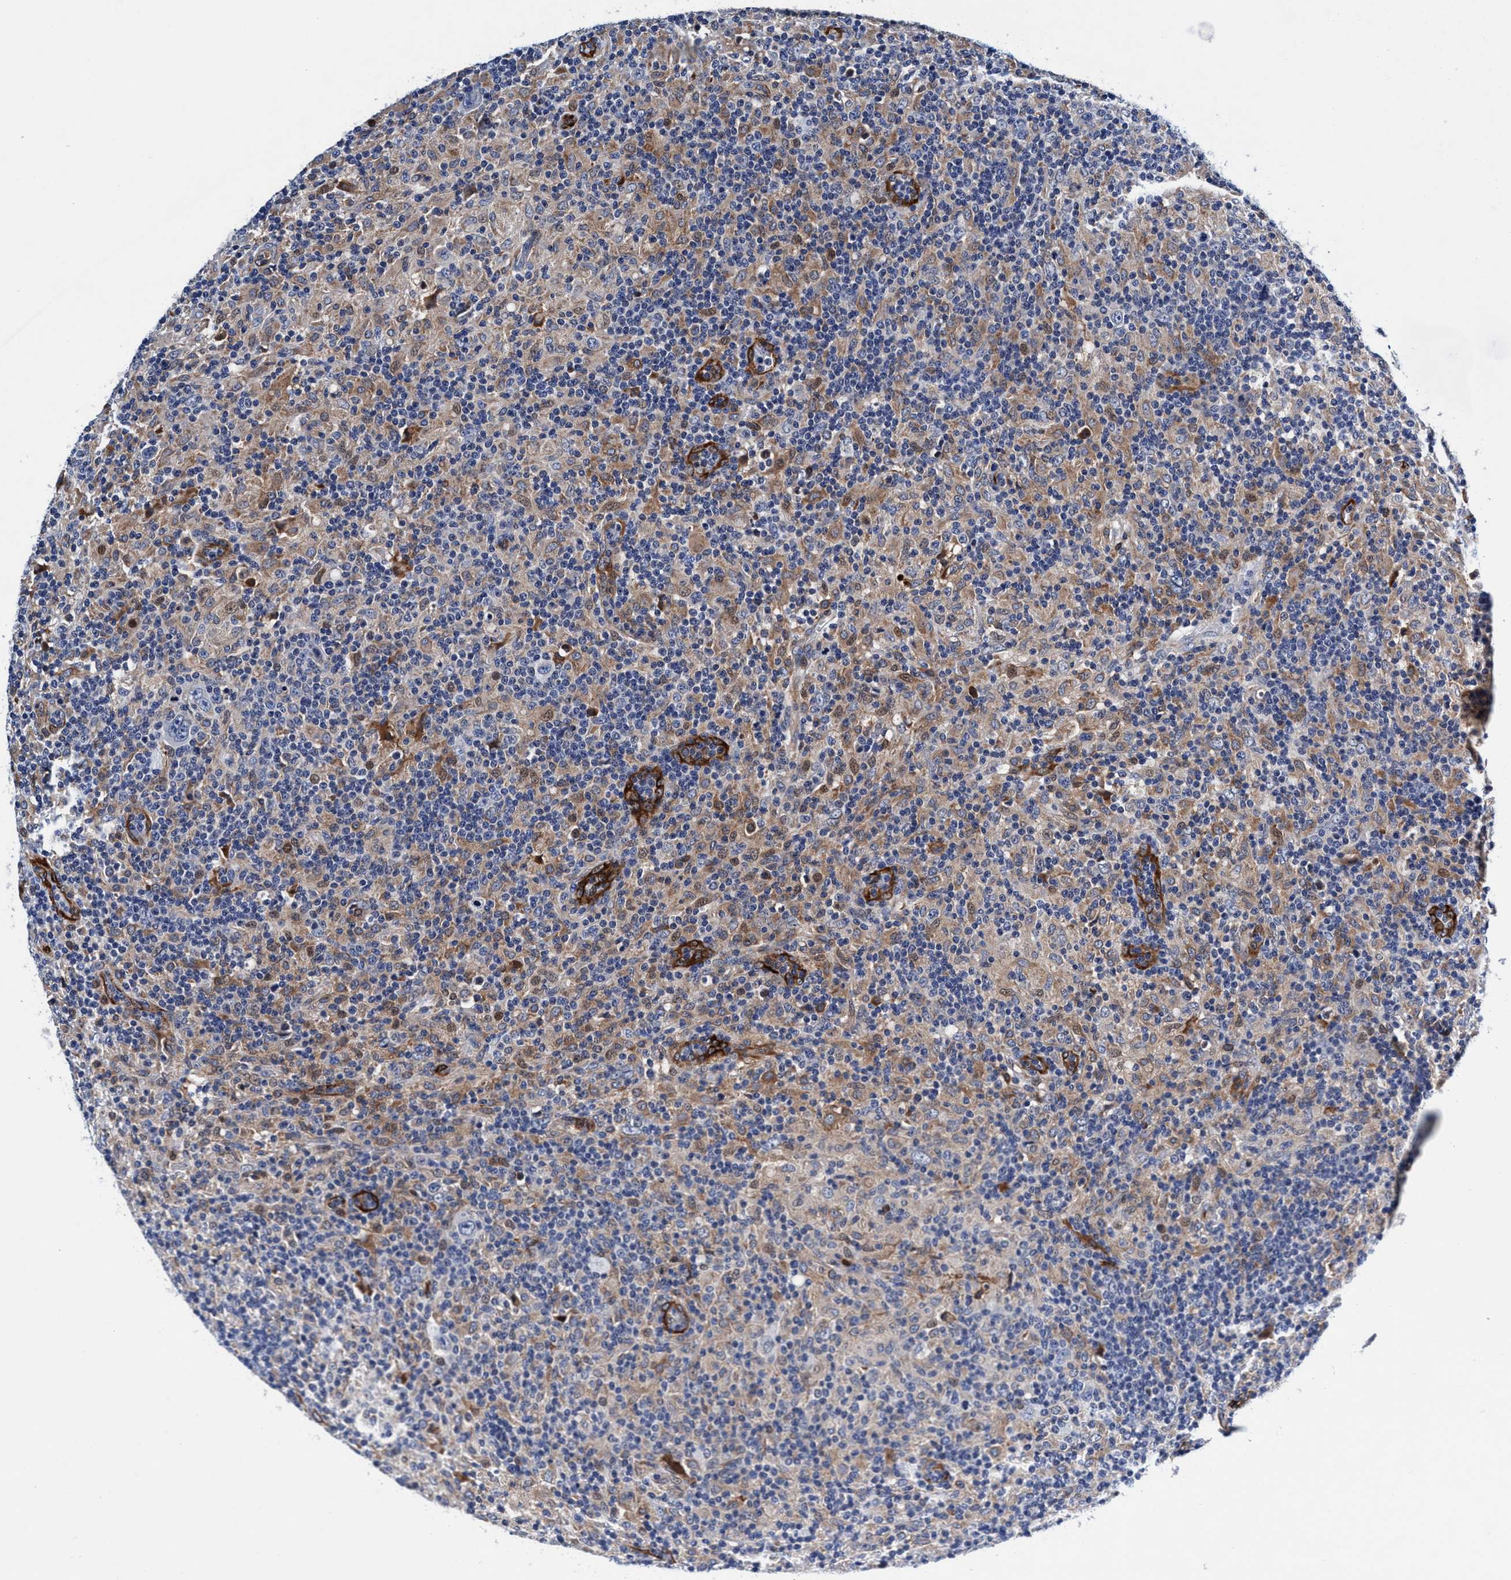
{"staining": {"intensity": "negative", "quantity": "none", "location": "none"}, "tissue": "lymphoma", "cell_type": "Tumor cells", "image_type": "cancer", "snomed": [{"axis": "morphology", "description": "Hodgkin's disease, NOS"}, {"axis": "topography", "description": "Lymph node"}], "caption": "The photomicrograph demonstrates no significant expression in tumor cells of lymphoma.", "gene": "UBALD2", "patient": {"sex": "male", "age": 70}}